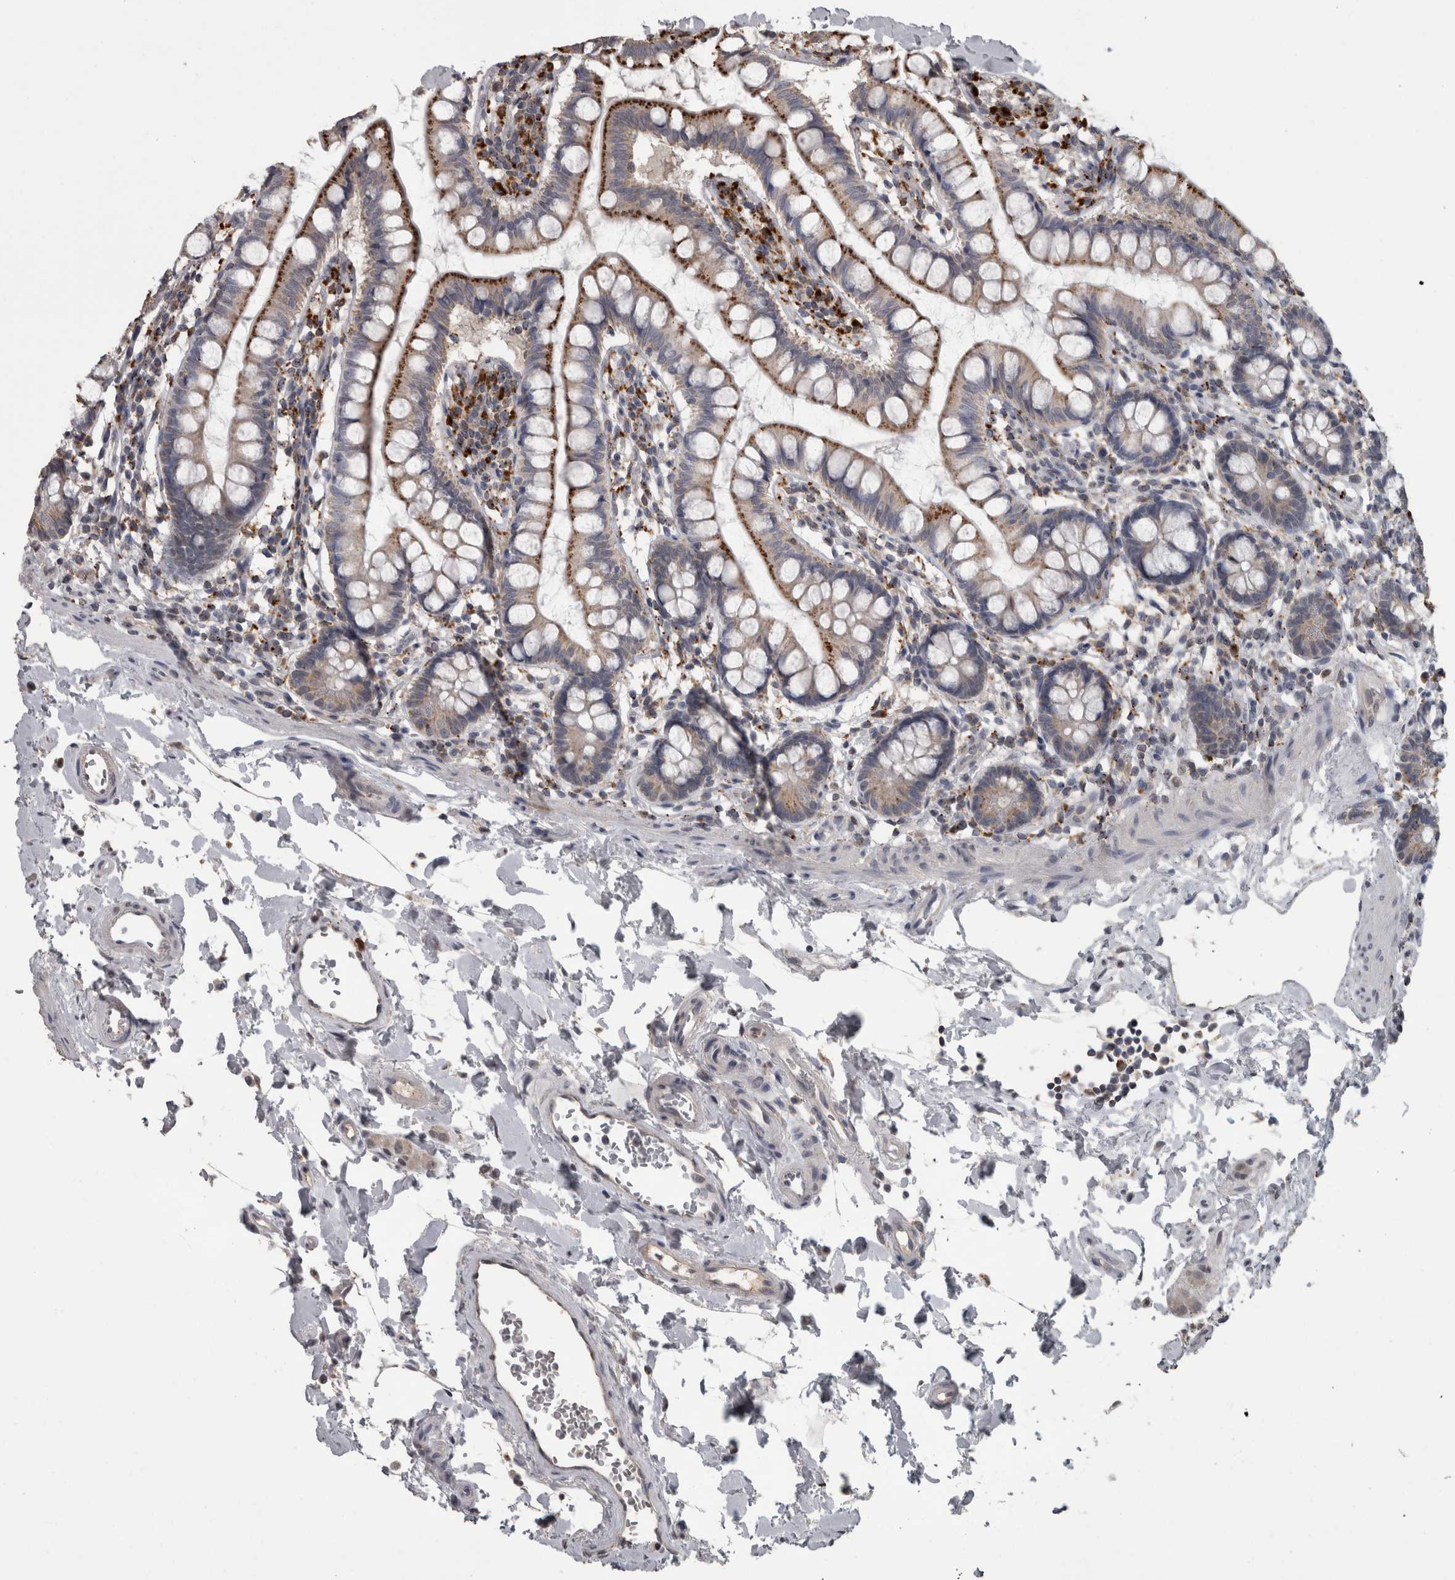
{"staining": {"intensity": "moderate", "quantity": ">75%", "location": "nuclear"}, "tissue": "small intestine", "cell_type": "Glandular cells", "image_type": "normal", "snomed": [{"axis": "morphology", "description": "Normal tissue, NOS"}, {"axis": "topography", "description": "Small intestine"}], "caption": "IHC histopathology image of benign small intestine stained for a protein (brown), which shows medium levels of moderate nuclear positivity in about >75% of glandular cells.", "gene": "NAAA", "patient": {"sex": "female", "age": 84}}